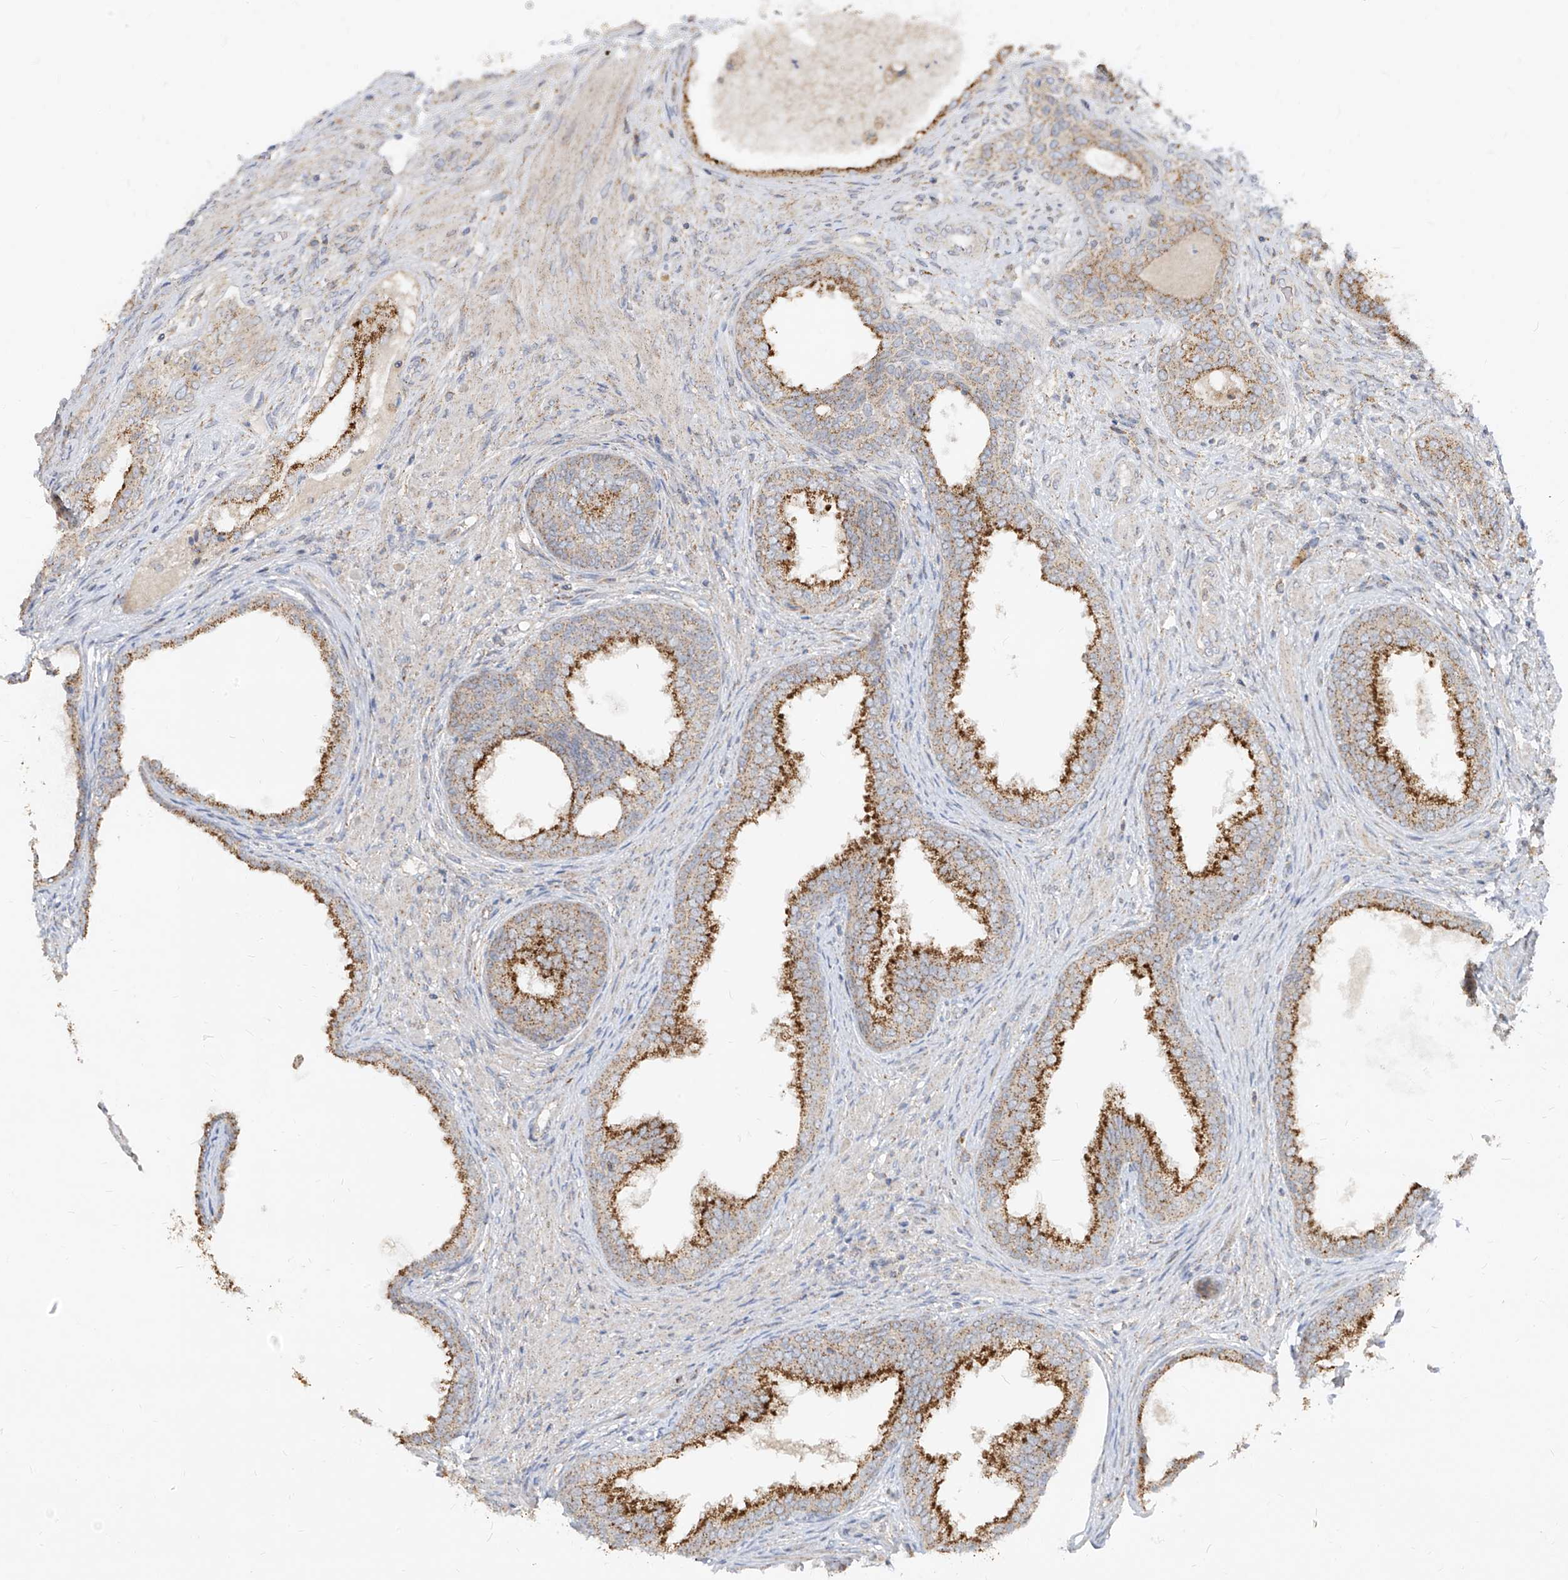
{"staining": {"intensity": "strong", "quantity": "25%-75%", "location": "cytoplasmic/membranous"}, "tissue": "prostate", "cell_type": "Glandular cells", "image_type": "normal", "snomed": [{"axis": "morphology", "description": "Normal tissue, NOS"}, {"axis": "topography", "description": "Prostate"}], "caption": "Strong cytoplasmic/membranous staining is appreciated in about 25%-75% of glandular cells in benign prostate.", "gene": "ABCD3", "patient": {"sex": "male", "age": 76}}